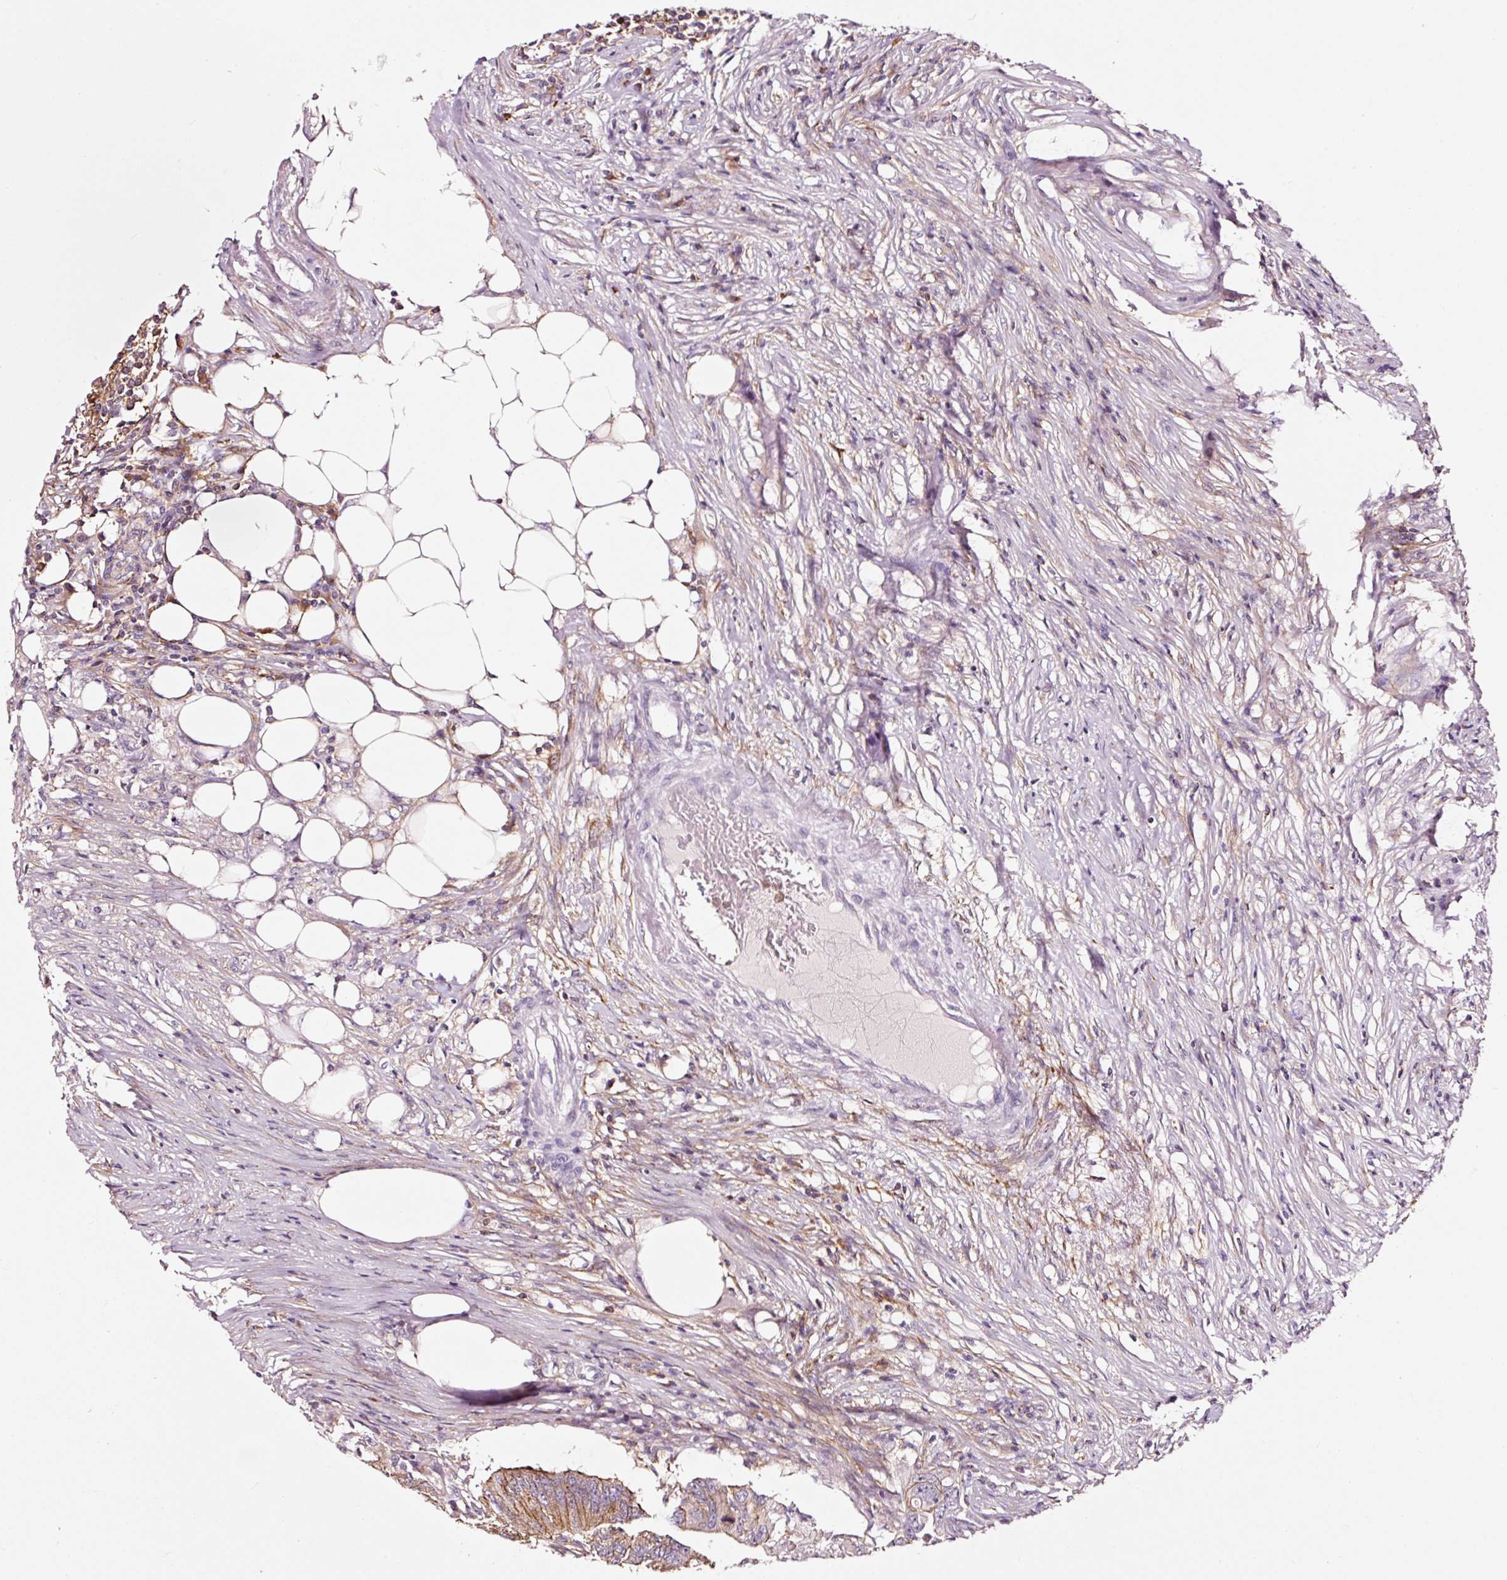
{"staining": {"intensity": "moderate", "quantity": ">75%", "location": "cytoplasmic/membranous"}, "tissue": "colorectal cancer", "cell_type": "Tumor cells", "image_type": "cancer", "snomed": [{"axis": "morphology", "description": "Adenocarcinoma, NOS"}, {"axis": "topography", "description": "Colon"}], "caption": "High-magnification brightfield microscopy of colorectal adenocarcinoma stained with DAB (brown) and counterstained with hematoxylin (blue). tumor cells exhibit moderate cytoplasmic/membranous expression is appreciated in approximately>75% of cells.", "gene": "ADD3", "patient": {"sex": "male", "age": 71}}